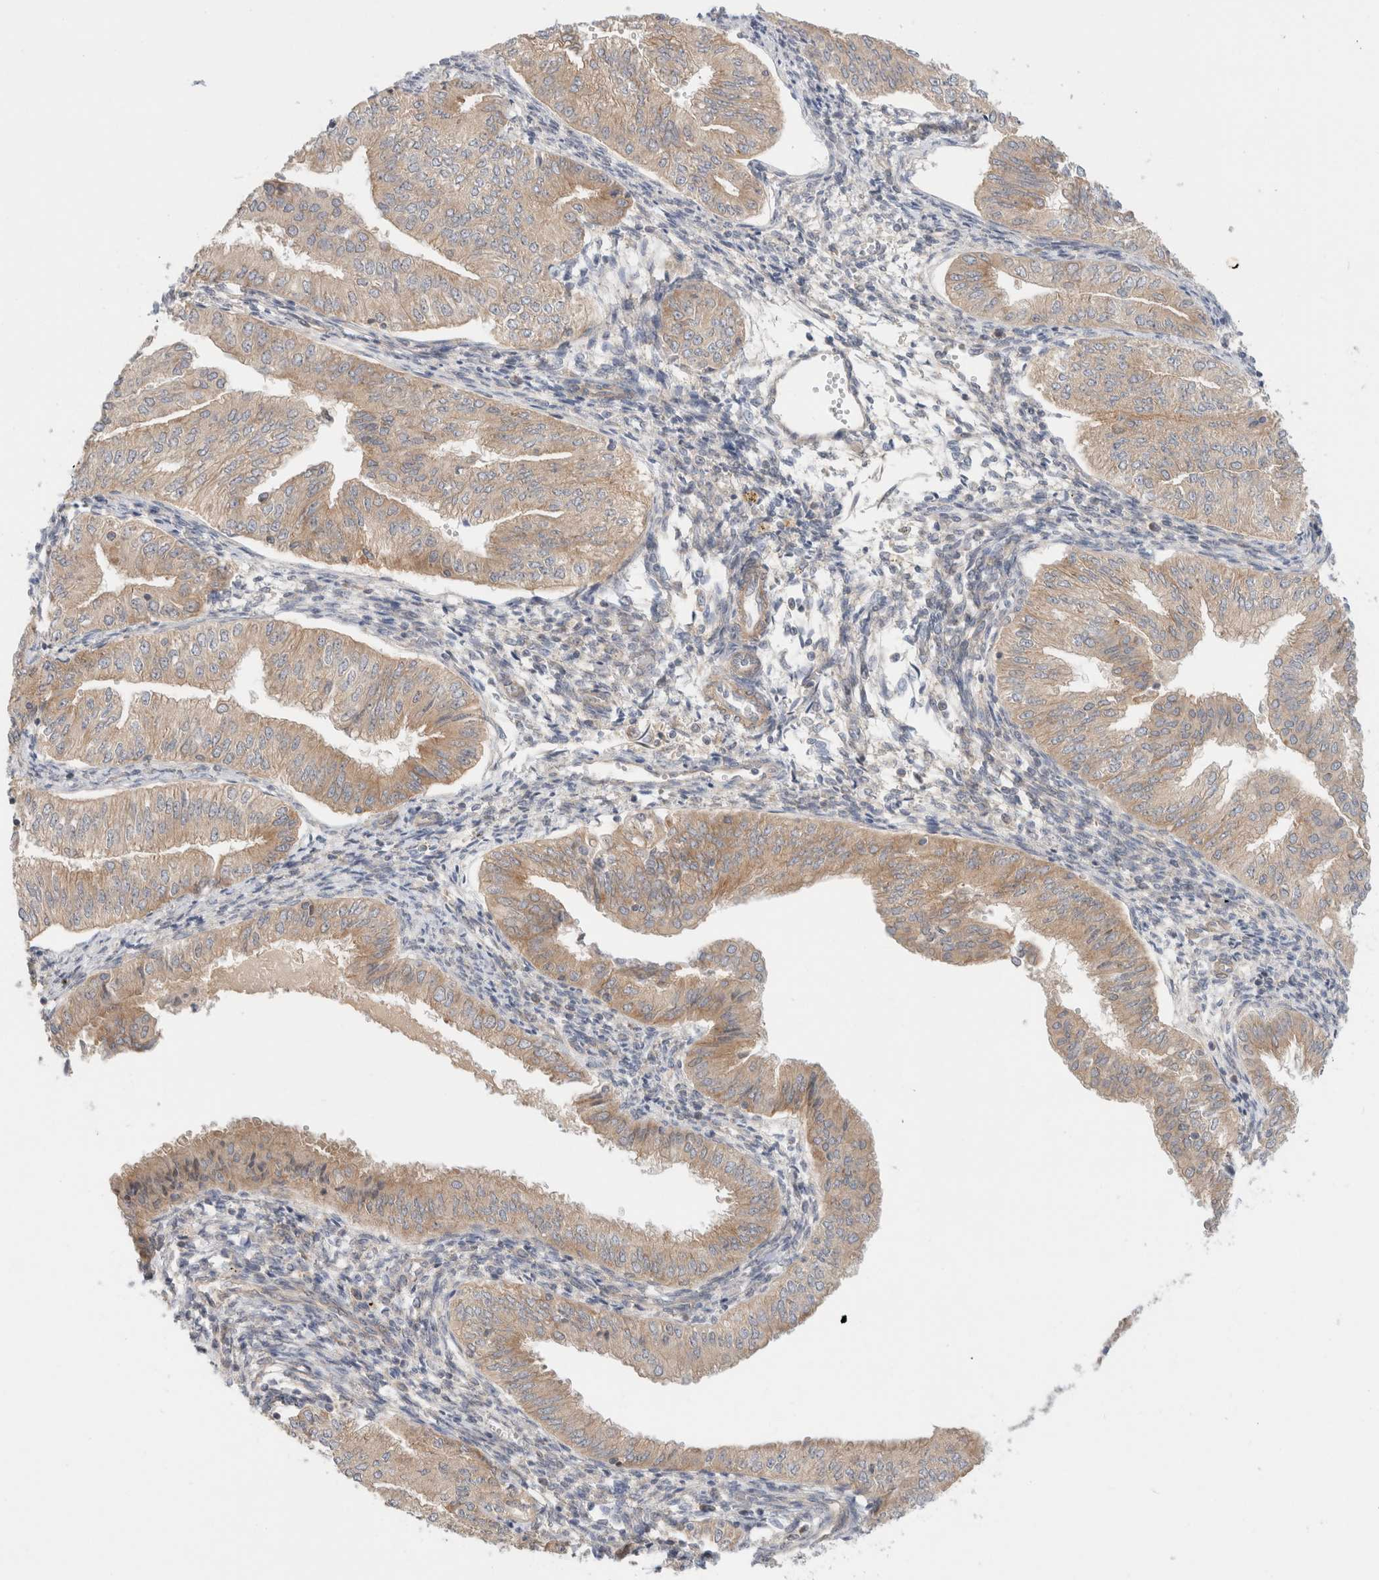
{"staining": {"intensity": "weak", "quantity": "25%-75%", "location": "cytoplasmic/membranous"}, "tissue": "endometrial cancer", "cell_type": "Tumor cells", "image_type": "cancer", "snomed": [{"axis": "morphology", "description": "Normal tissue, NOS"}, {"axis": "morphology", "description": "Adenocarcinoma, NOS"}, {"axis": "topography", "description": "Endometrium"}], "caption": "A photomicrograph of adenocarcinoma (endometrial) stained for a protein exhibits weak cytoplasmic/membranous brown staining in tumor cells. Nuclei are stained in blue.", "gene": "MARK3", "patient": {"sex": "female", "age": 53}}